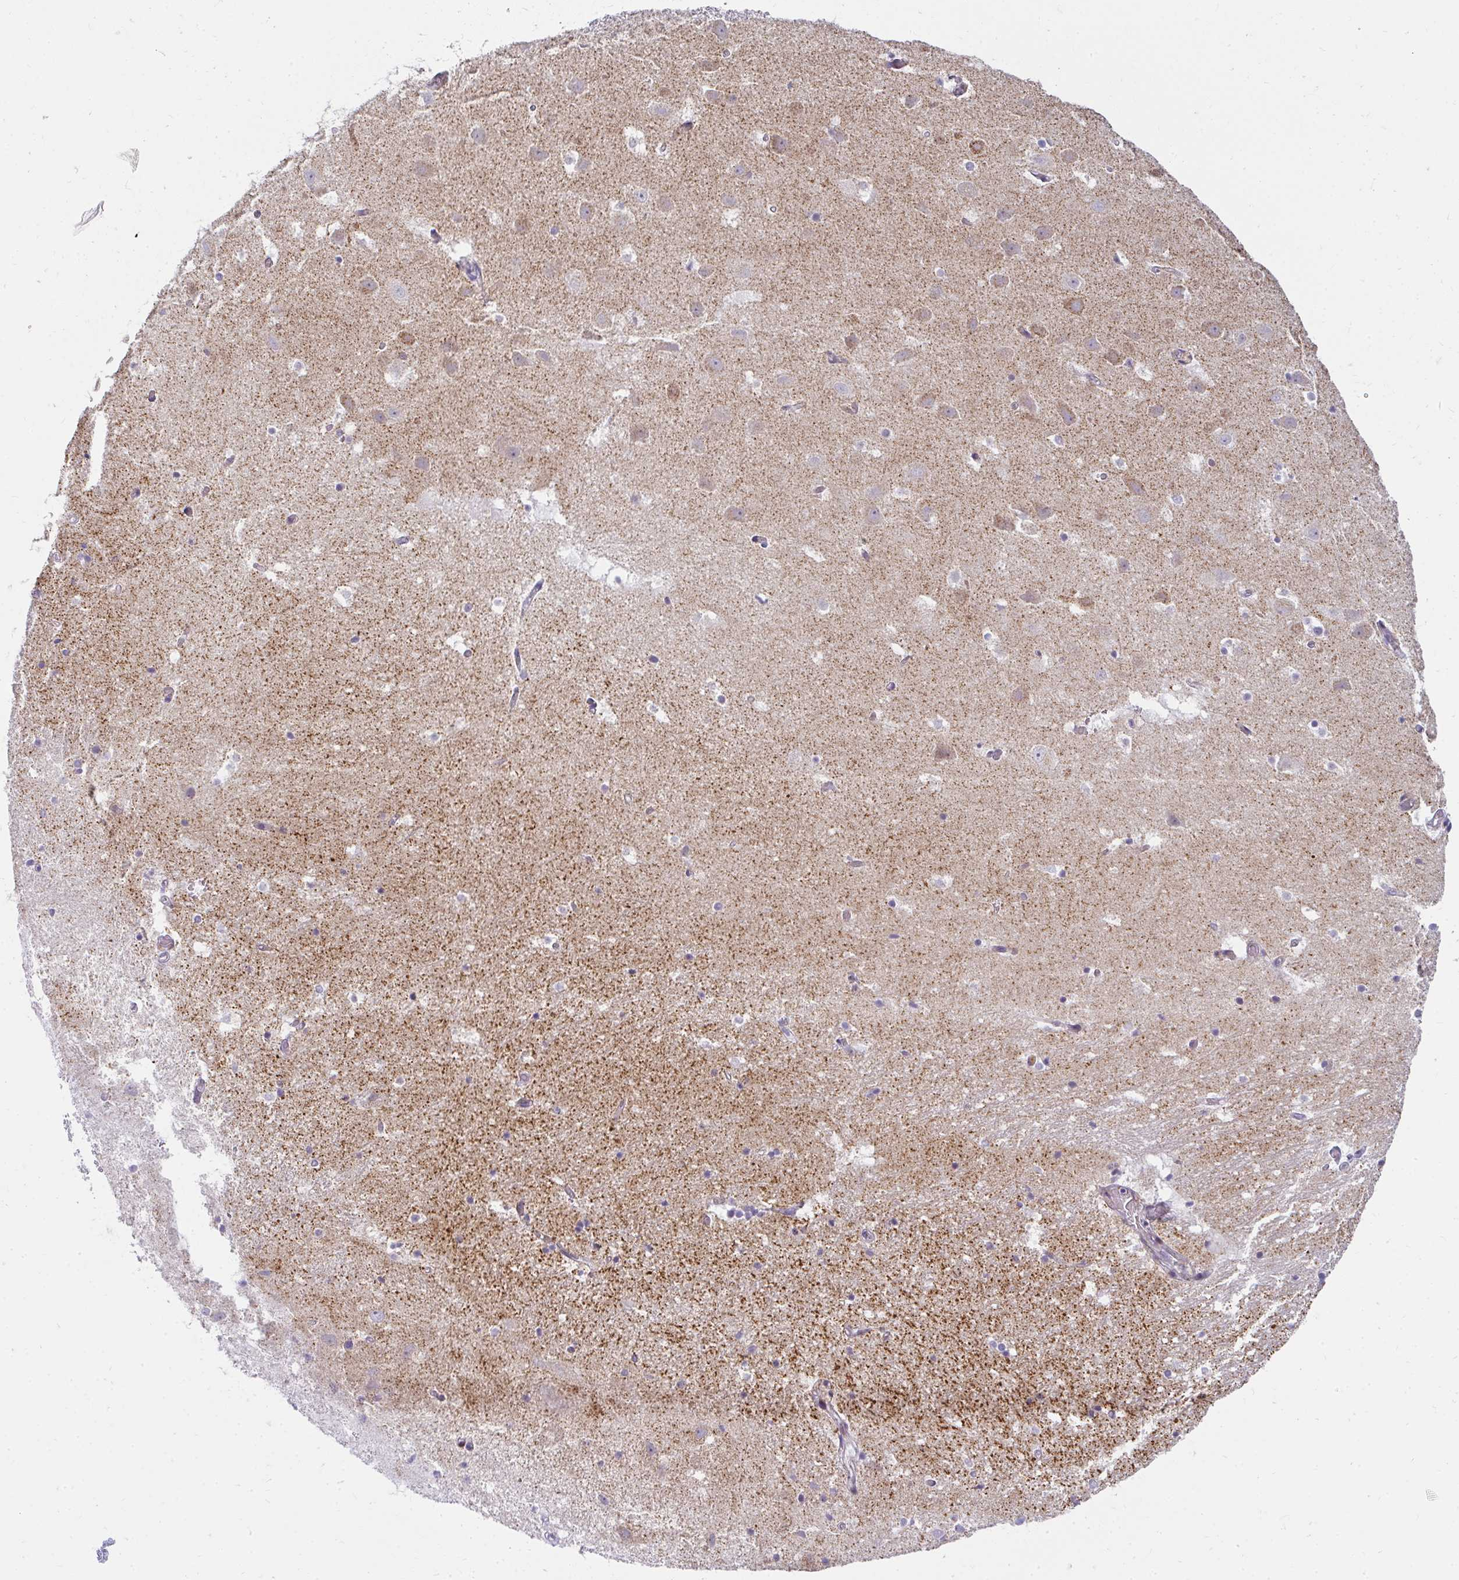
{"staining": {"intensity": "negative", "quantity": "none", "location": "none"}, "tissue": "hippocampus", "cell_type": "Glial cells", "image_type": "normal", "snomed": [{"axis": "morphology", "description": "Normal tissue, NOS"}, {"axis": "topography", "description": "Hippocampus"}], "caption": "Protein analysis of normal hippocampus displays no significant expression in glial cells.", "gene": "PLA2G5", "patient": {"sex": "female", "age": 52}}